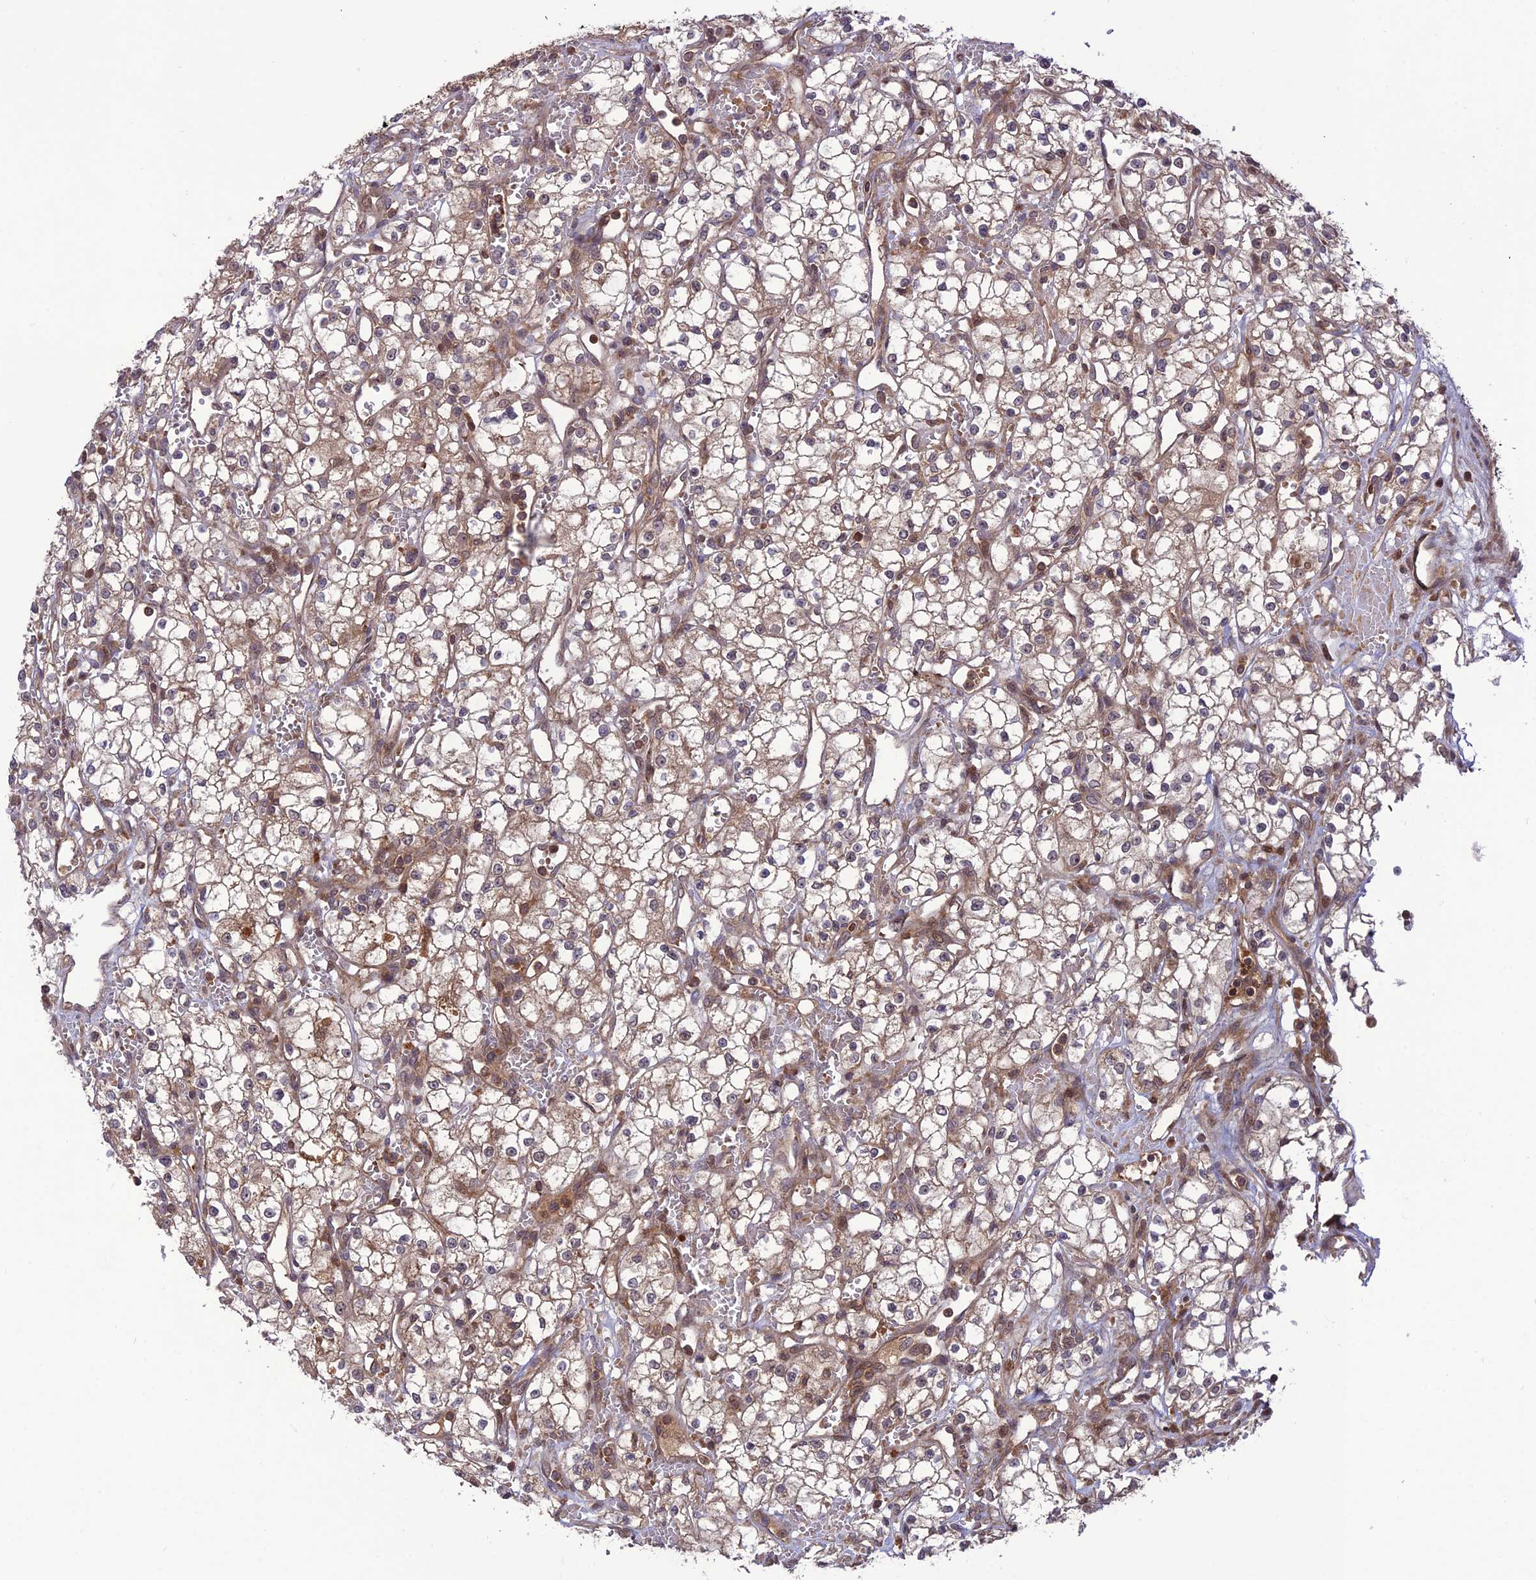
{"staining": {"intensity": "weak", "quantity": "25%-75%", "location": "cytoplasmic/membranous"}, "tissue": "renal cancer", "cell_type": "Tumor cells", "image_type": "cancer", "snomed": [{"axis": "morphology", "description": "Adenocarcinoma, NOS"}, {"axis": "topography", "description": "Kidney"}], "caption": "Protein staining by immunohistochemistry reveals weak cytoplasmic/membranous staining in approximately 25%-75% of tumor cells in renal cancer (adenocarcinoma). The staining was performed using DAB (3,3'-diaminobenzidine), with brown indicating positive protein expression. Nuclei are stained blue with hematoxylin.", "gene": "NDUFC1", "patient": {"sex": "male", "age": 59}}